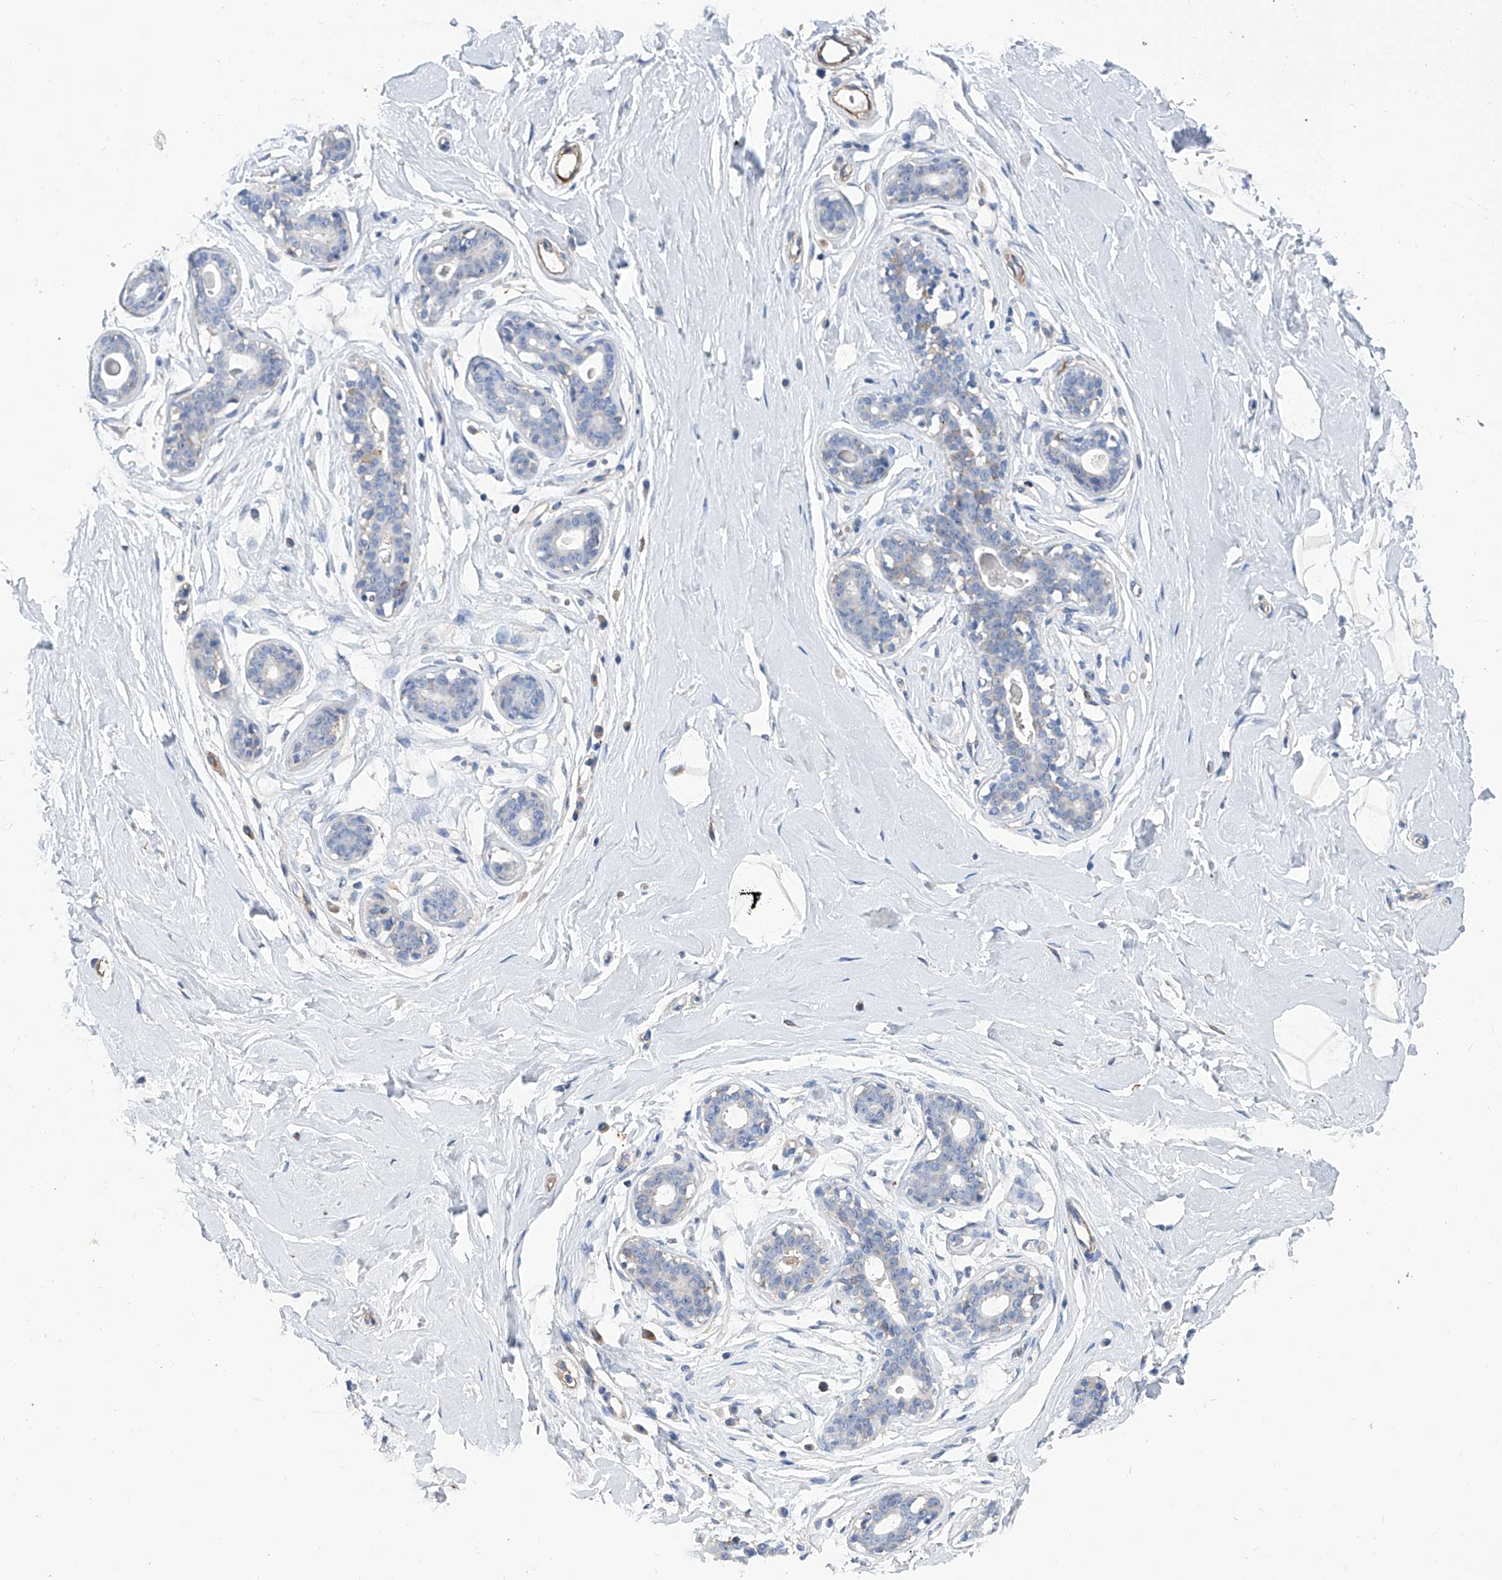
{"staining": {"intensity": "negative", "quantity": "none", "location": "none"}, "tissue": "breast", "cell_type": "Adipocytes", "image_type": "normal", "snomed": [{"axis": "morphology", "description": "Normal tissue, NOS"}, {"axis": "morphology", "description": "Adenoma, NOS"}, {"axis": "topography", "description": "Breast"}], "caption": "This is a histopathology image of immunohistochemistry (IHC) staining of normal breast, which shows no positivity in adipocytes.", "gene": "GPT", "patient": {"sex": "female", "age": 23}}